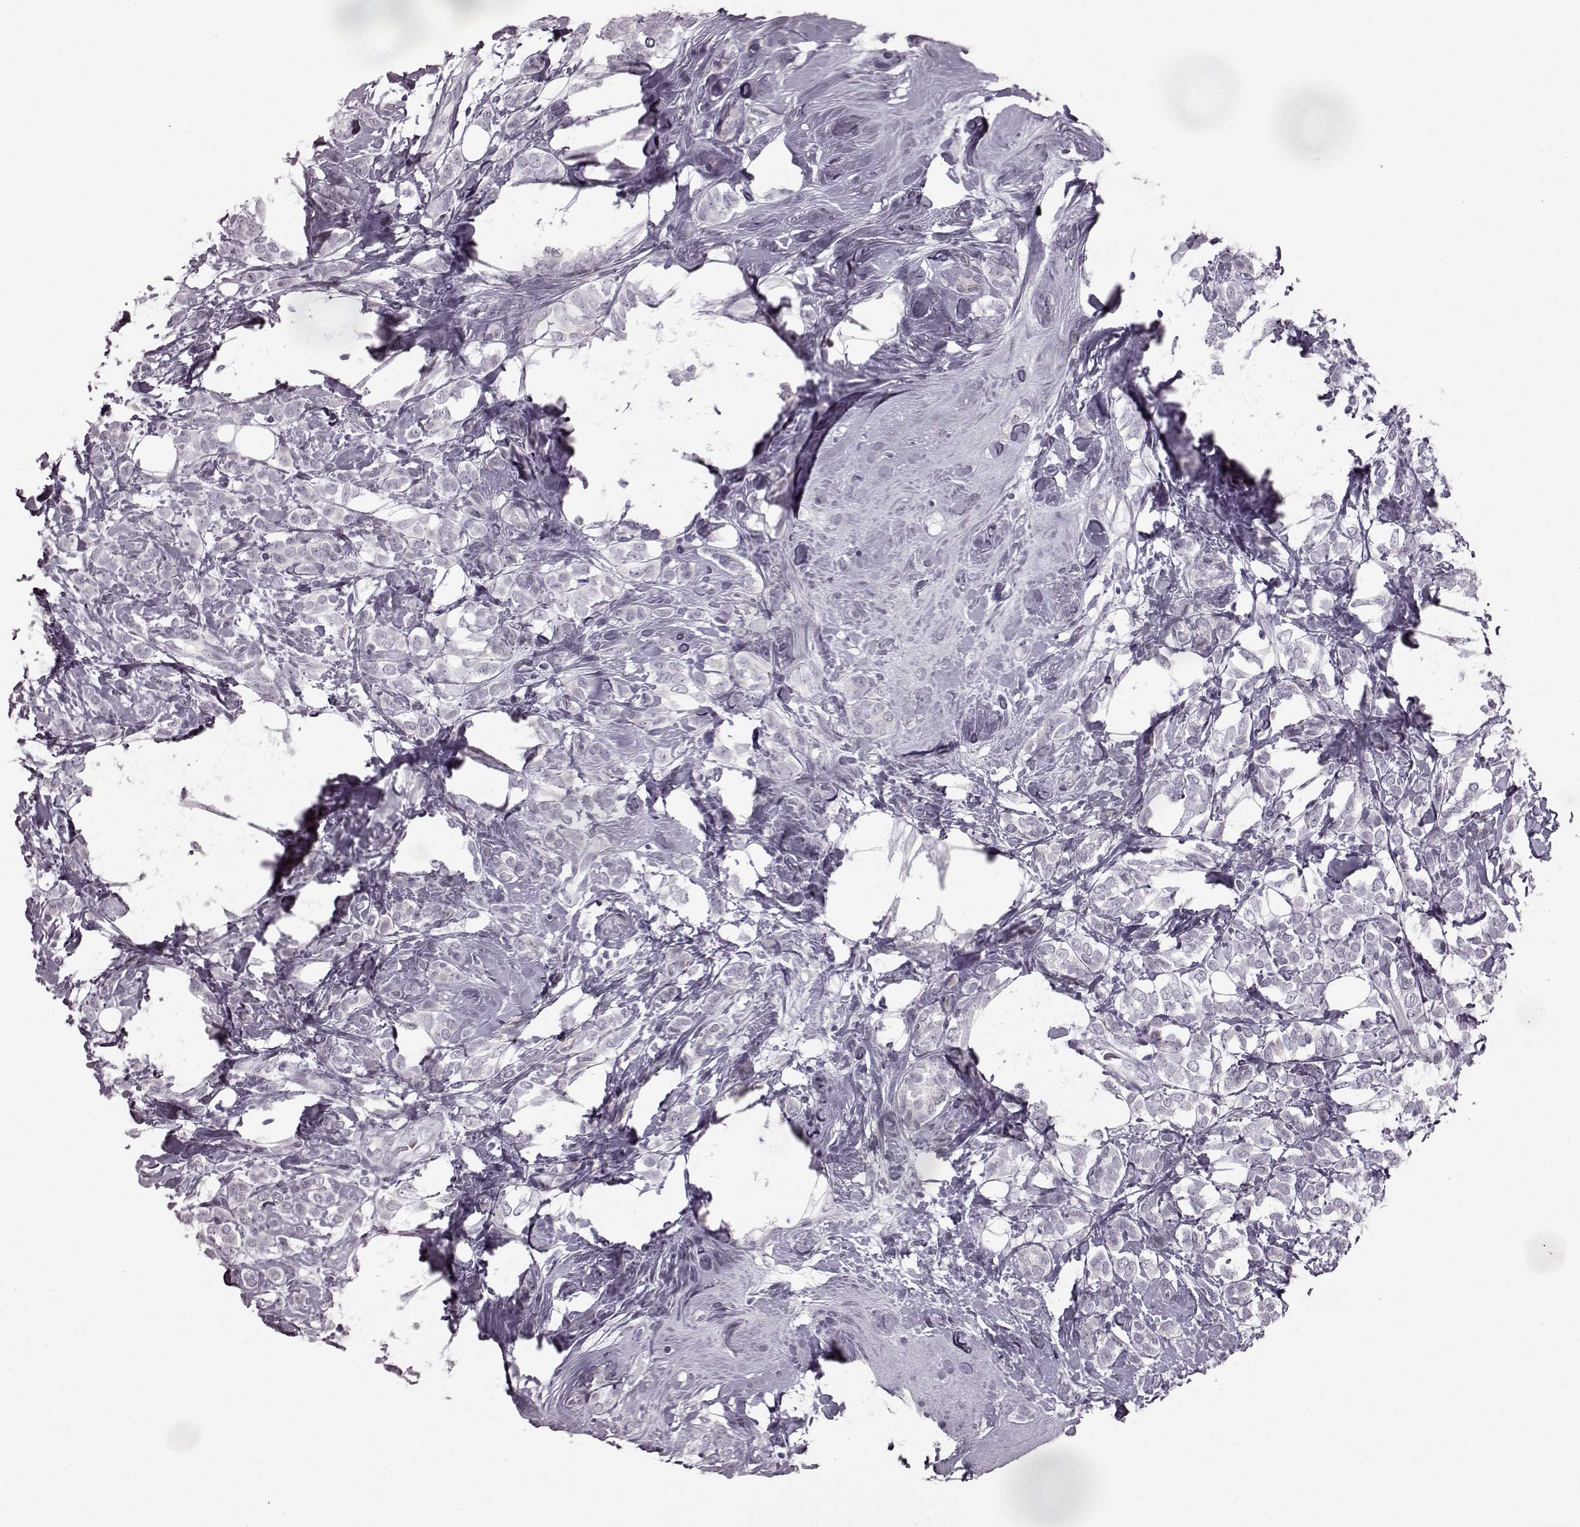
{"staining": {"intensity": "negative", "quantity": "none", "location": "none"}, "tissue": "breast cancer", "cell_type": "Tumor cells", "image_type": "cancer", "snomed": [{"axis": "morphology", "description": "Lobular carcinoma"}, {"axis": "topography", "description": "Breast"}], "caption": "Micrograph shows no significant protein expression in tumor cells of lobular carcinoma (breast).", "gene": "SEMG2", "patient": {"sex": "female", "age": 49}}